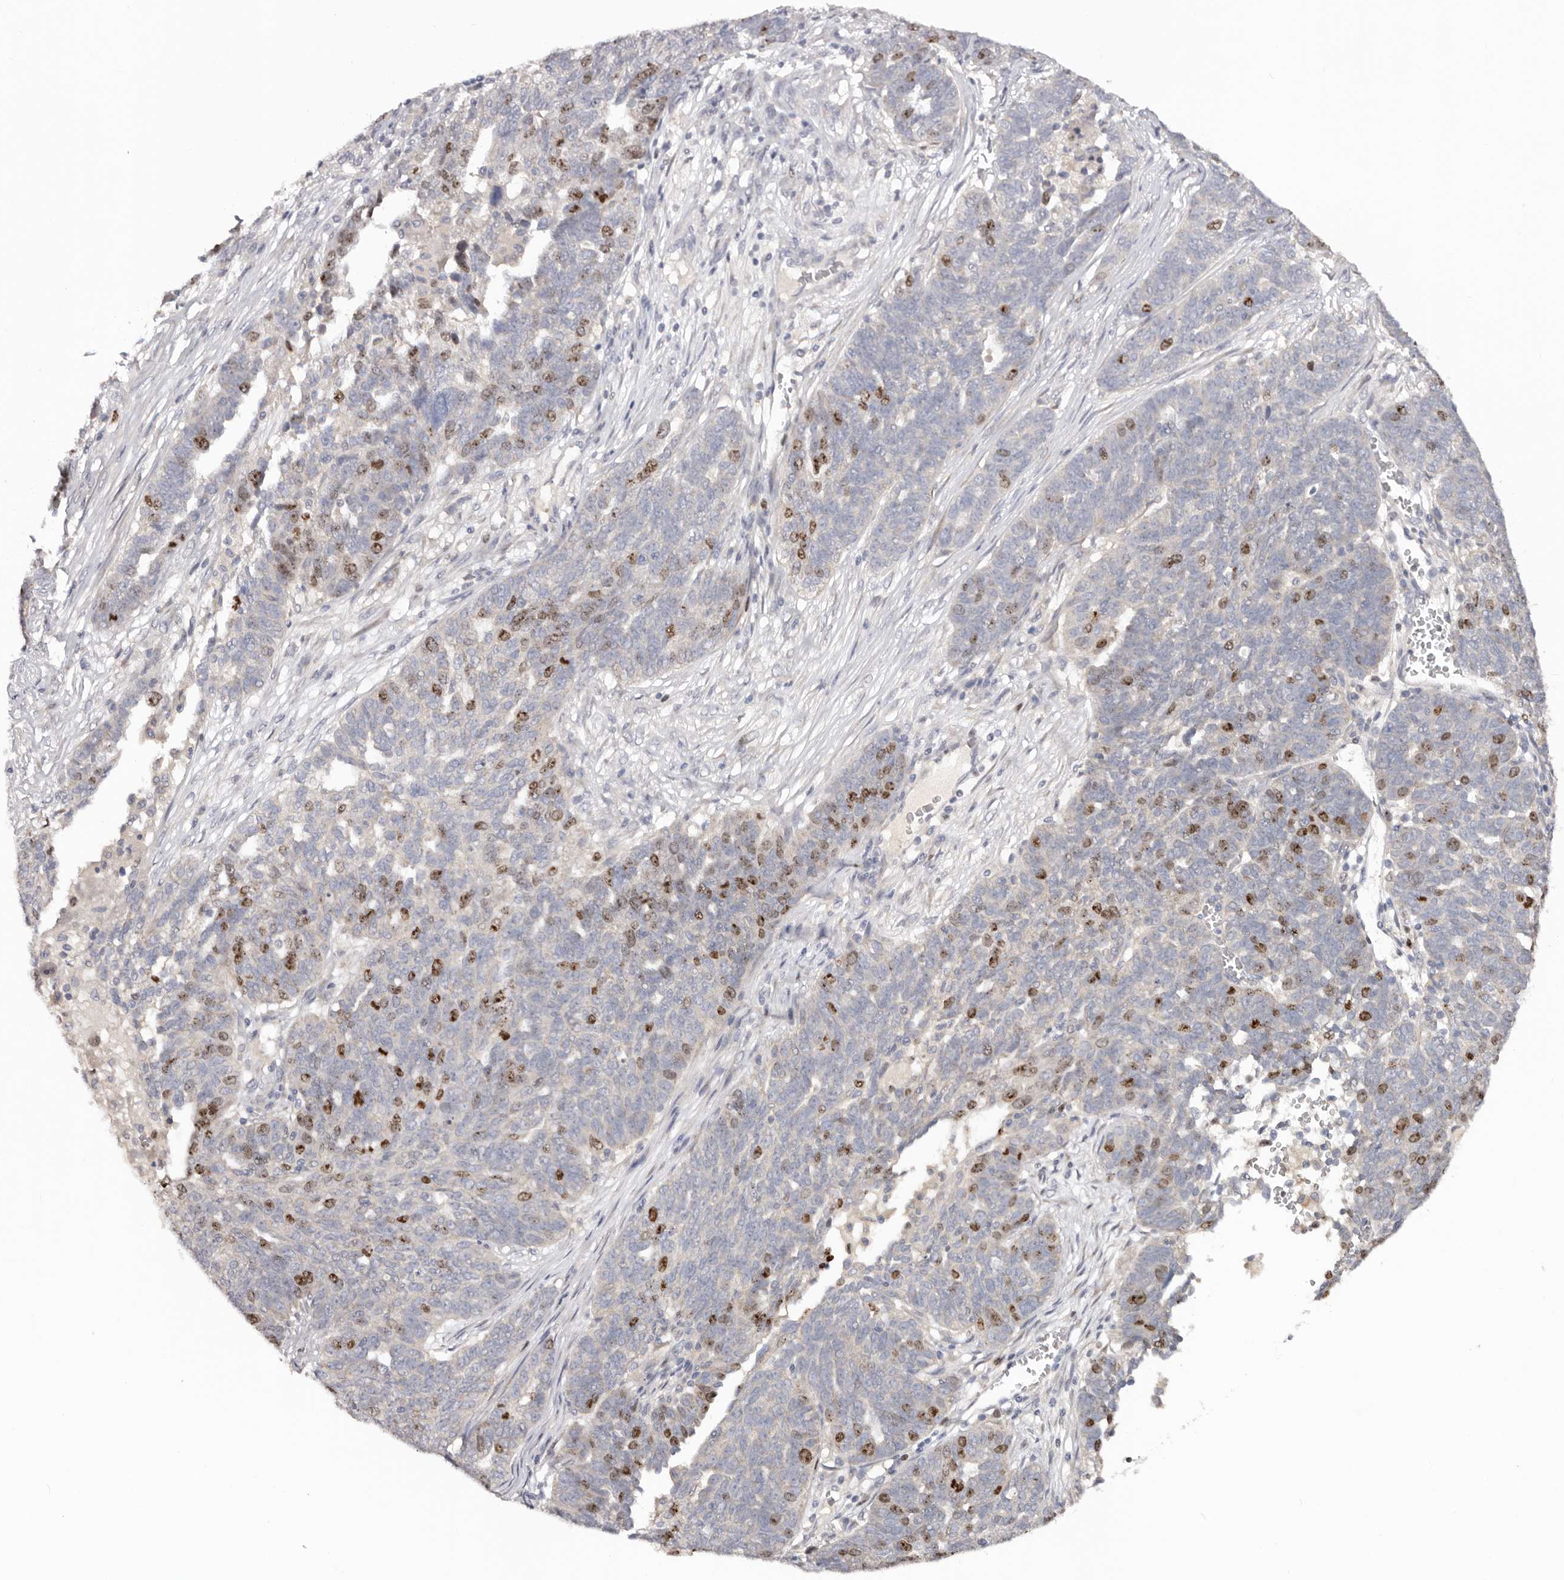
{"staining": {"intensity": "moderate", "quantity": "25%-75%", "location": "nuclear"}, "tissue": "ovarian cancer", "cell_type": "Tumor cells", "image_type": "cancer", "snomed": [{"axis": "morphology", "description": "Cystadenocarcinoma, serous, NOS"}, {"axis": "topography", "description": "Ovary"}], "caption": "Human ovarian cancer stained for a protein (brown) displays moderate nuclear positive expression in about 25%-75% of tumor cells.", "gene": "CCDC190", "patient": {"sex": "female", "age": 59}}